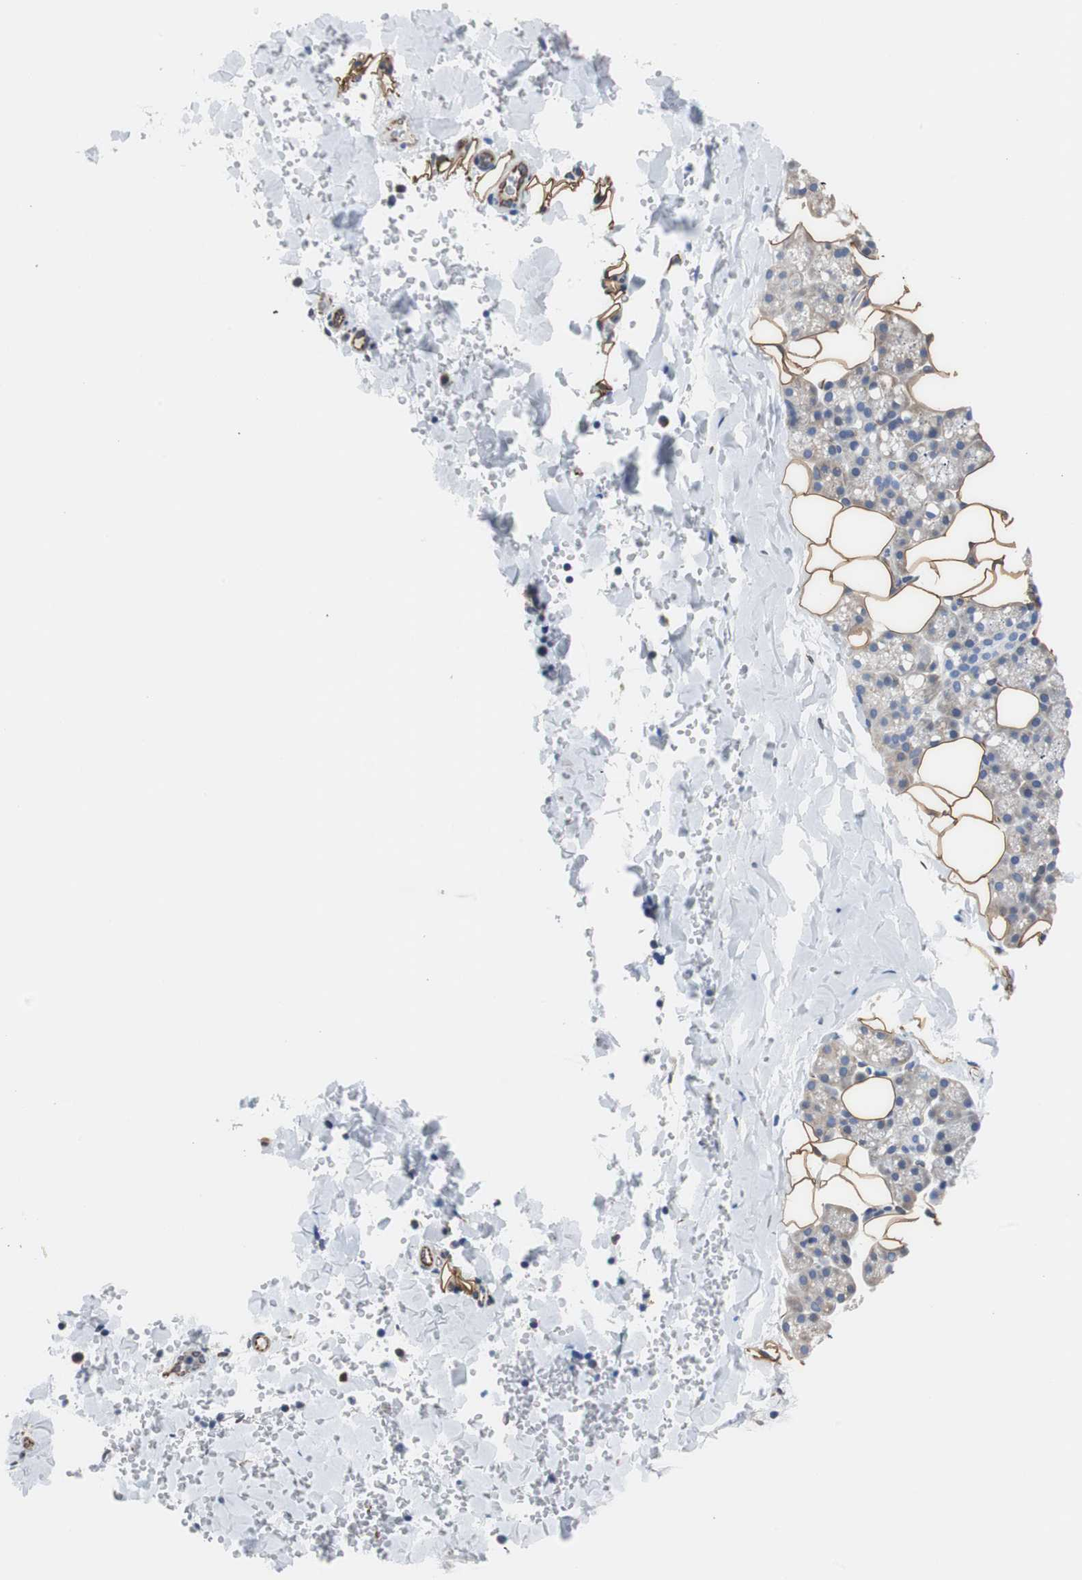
{"staining": {"intensity": "weak", "quantity": "<25%", "location": "cytoplasmic/membranous"}, "tissue": "salivary gland", "cell_type": "Glandular cells", "image_type": "normal", "snomed": [{"axis": "morphology", "description": "Normal tissue, NOS"}, {"axis": "topography", "description": "Lymph node"}, {"axis": "topography", "description": "Salivary gland"}], "caption": "A high-resolution micrograph shows immunohistochemistry staining of benign salivary gland, which displays no significant positivity in glandular cells. (DAB (3,3'-diaminobenzidine) IHC, high magnification).", "gene": "PCK1", "patient": {"sex": "male", "age": 8}}